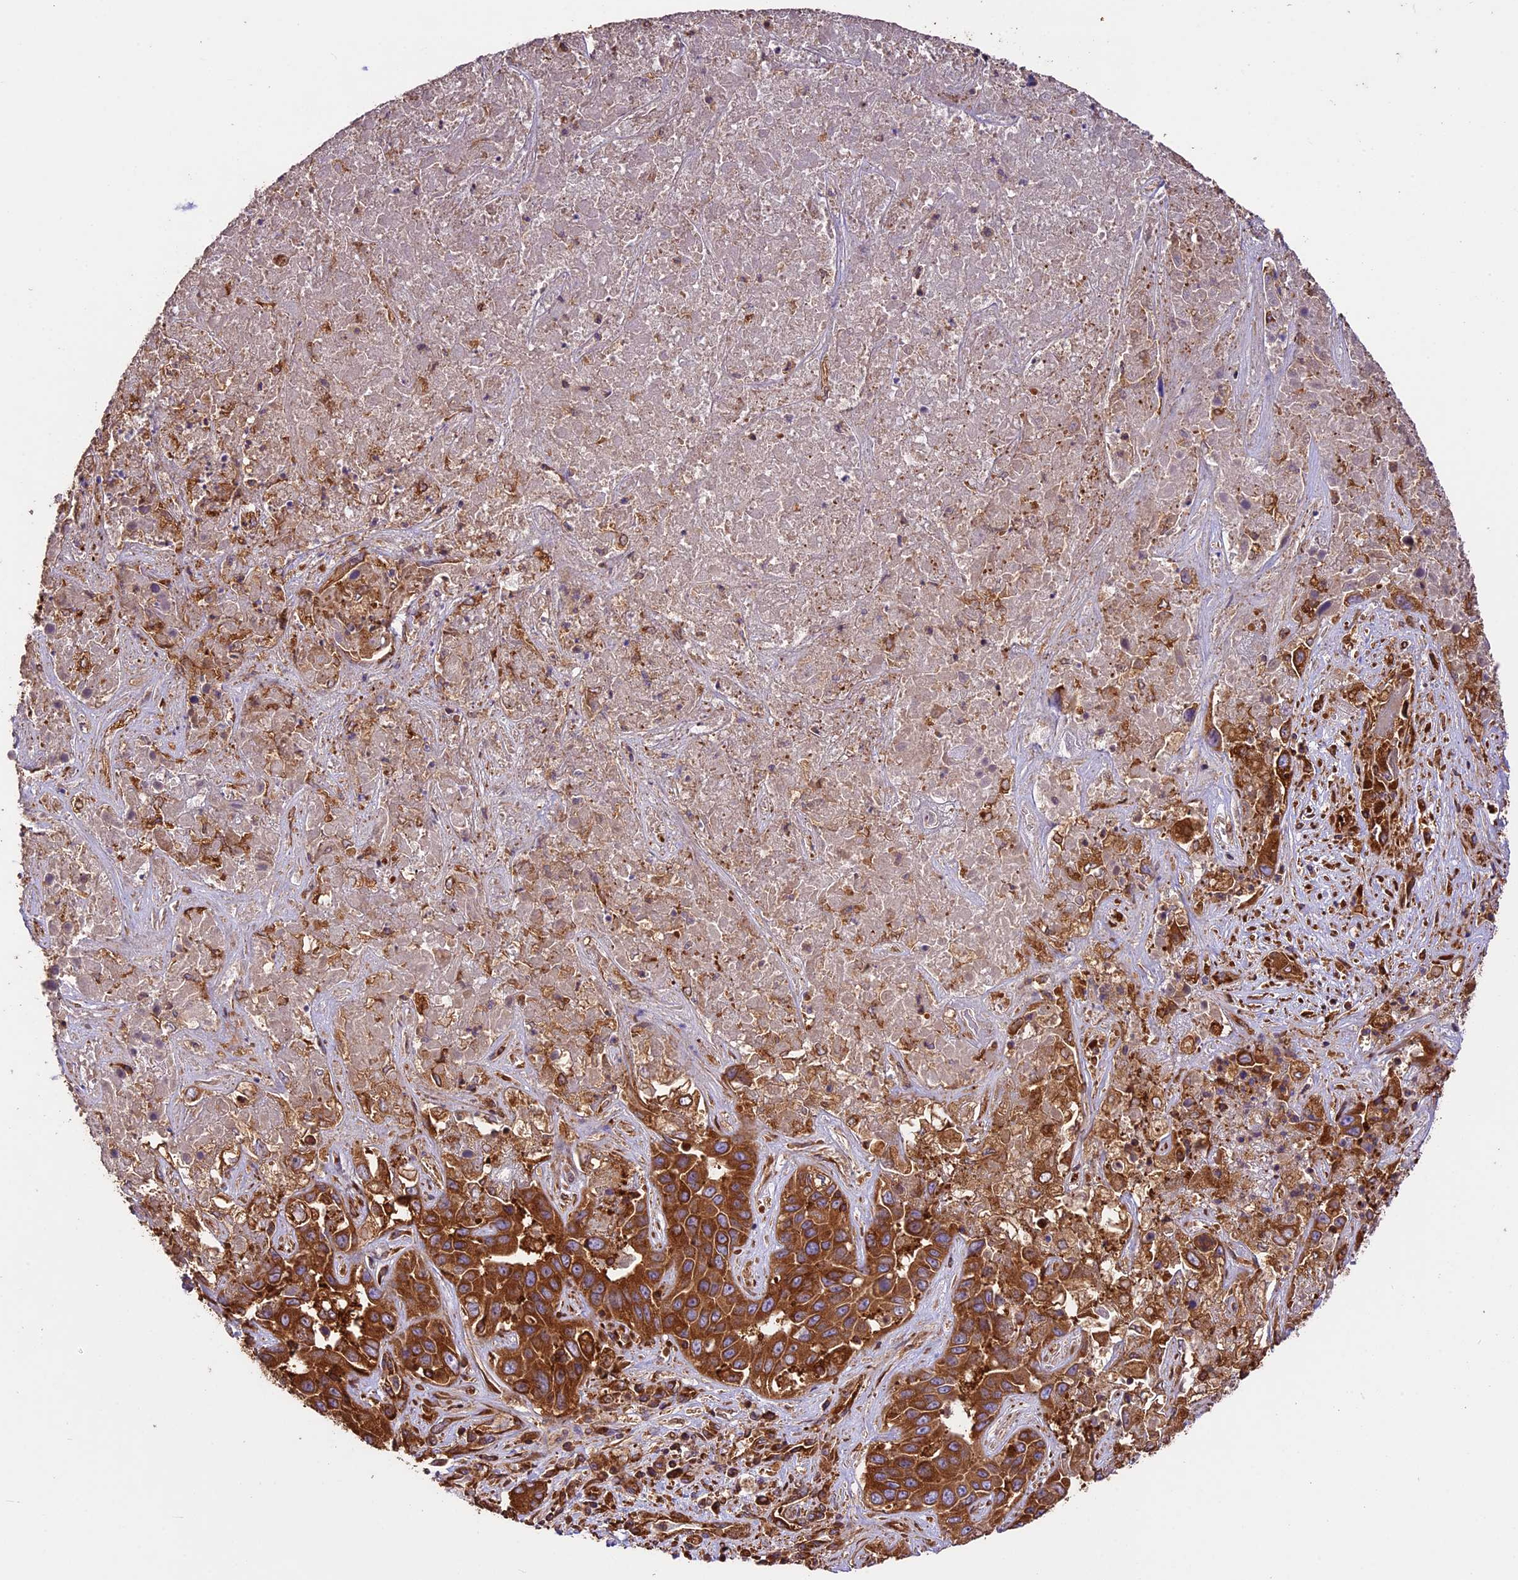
{"staining": {"intensity": "strong", "quantity": ">75%", "location": "cytoplasmic/membranous"}, "tissue": "liver cancer", "cell_type": "Tumor cells", "image_type": "cancer", "snomed": [{"axis": "morphology", "description": "Cholangiocarcinoma"}, {"axis": "topography", "description": "Liver"}], "caption": "High-magnification brightfield microscopy of liver cancer (cholangiocarcinoma) stained with DAB (brown) and counterstained with hematoxylin (blue). tumor cells exhibit strong cytoplasmic/membranous staining is present in about>75% of cells.", "gene": "KARS1", "patient": {"sex": "female", "age": 52}}